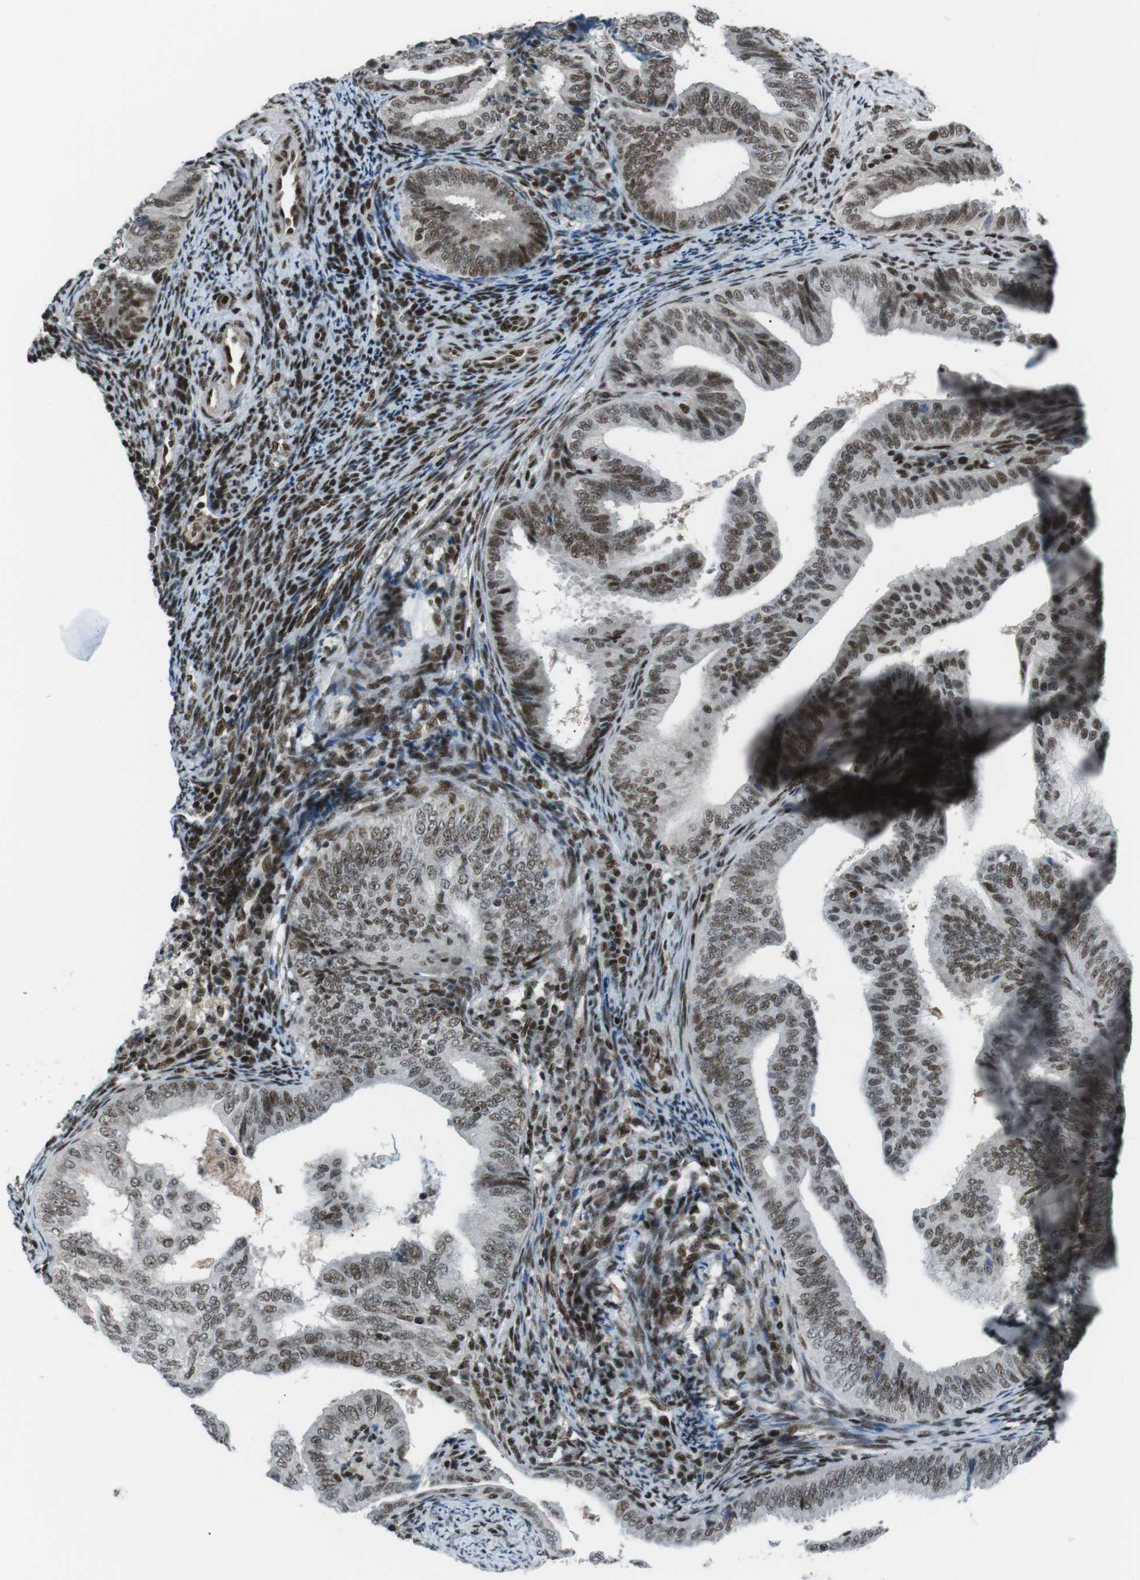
{"staining": {"intensity": "moderate", "quantity": ">75%", "location": "nuclear"}, "tissue": "endometrial cancer", "cell_type": "Tumor cells", "image_type": "cancer", "snomed": [{"axis": "morphology", "description": "Adenocarcinoma, NOS"}, {"axis": "topography", "description": "Endometrium"}], "caption": "Tumor cells display moderate nuclear positivity in approximately >75% of cells in endometrial cancer (adenocarcinoma). (Brightfield microscopy of DAB IHC at high magnification).", "gene": "TAF1", "patient": {"sex": "female", "age": 58}}